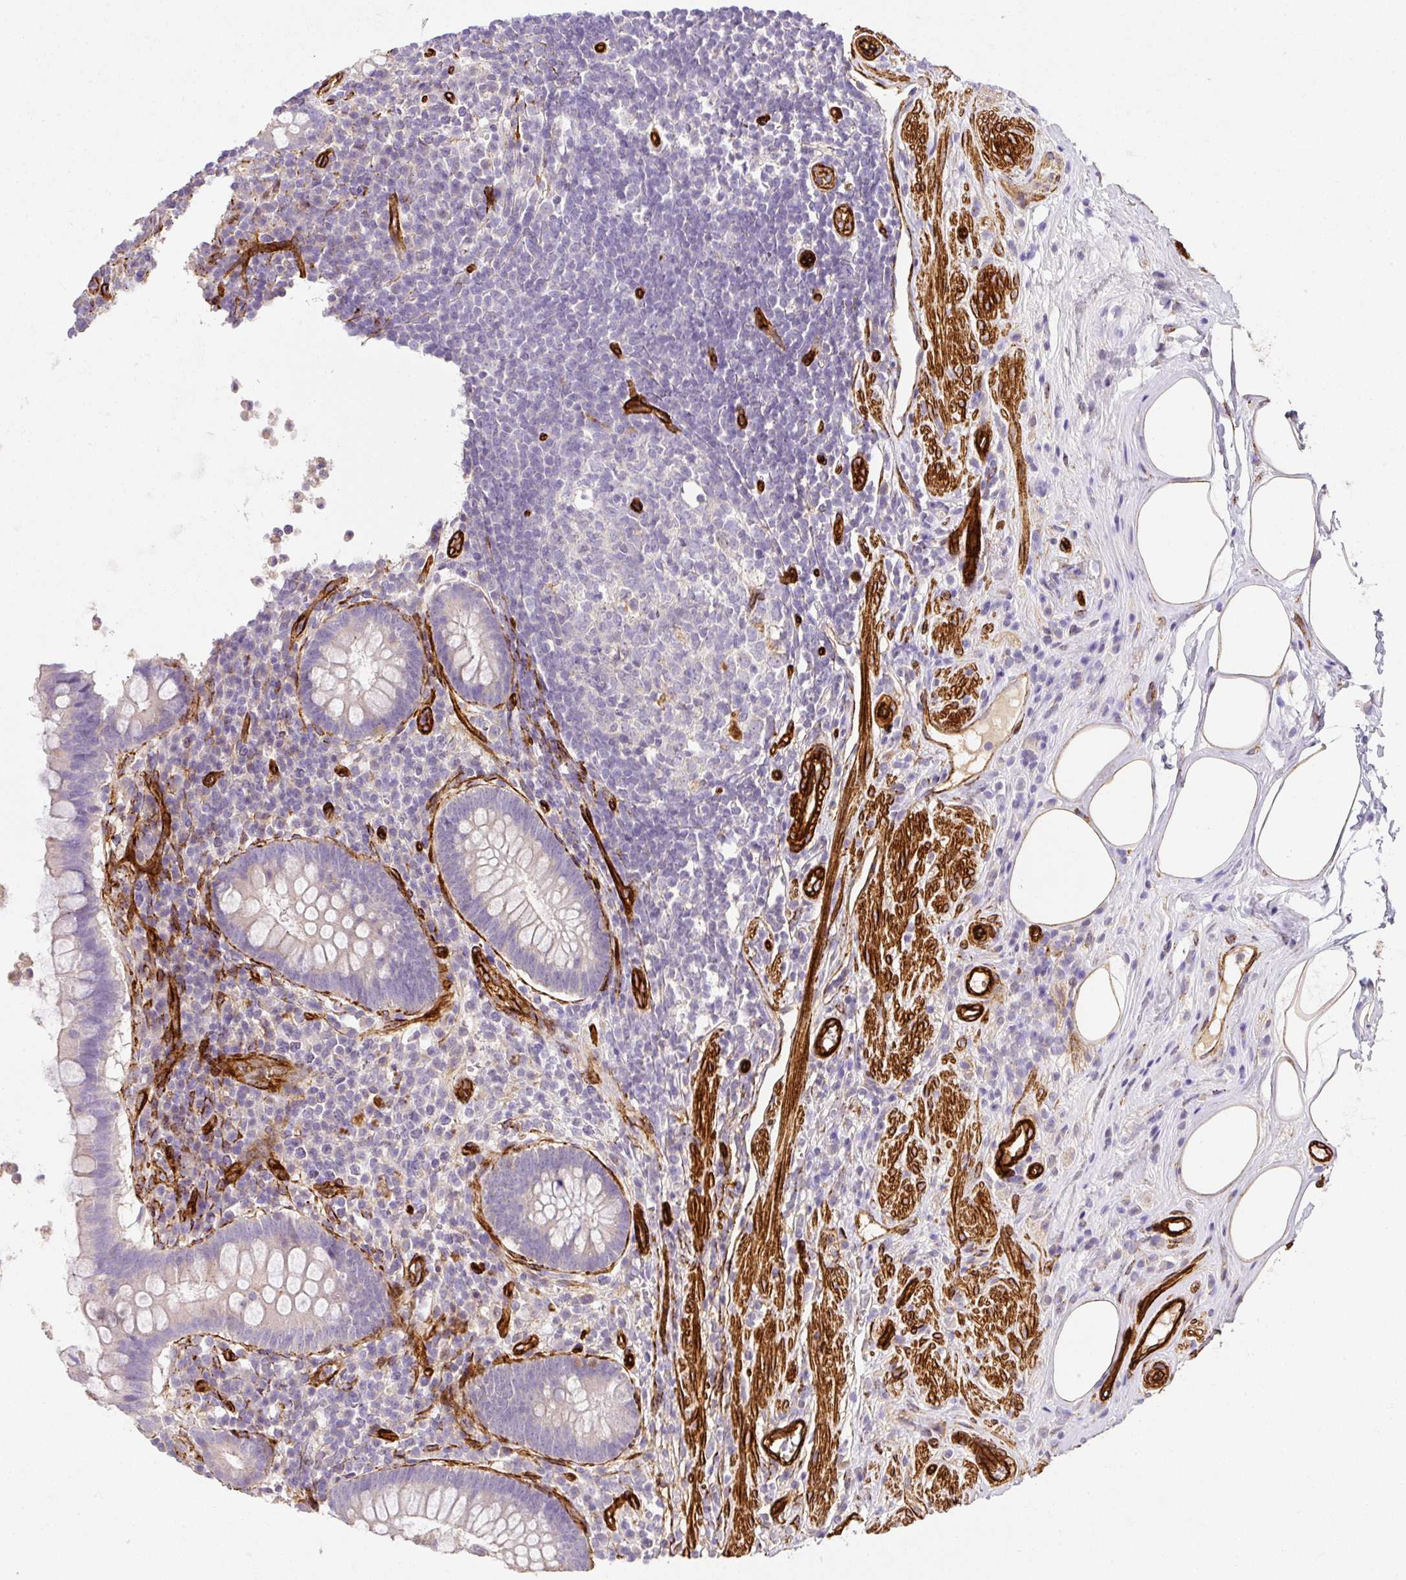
{"staining": {"intensity": "negative", "quantity": "none", "location": "none"}, "tissue": "appendix", "cell_type": "Glandular cells", "image_type": "normal", "snomed": [{"axis": "morphology", "description": "Normal tissue, NOS"}, {"axis": "topography", "description": "Appendix"}], "caption": "Immunohistochemical staining of normal appendix exhibits no significant positivity in glandular cells.", "gene": "SLC25A17", "patient": {"sex": "female", "age": 56}}